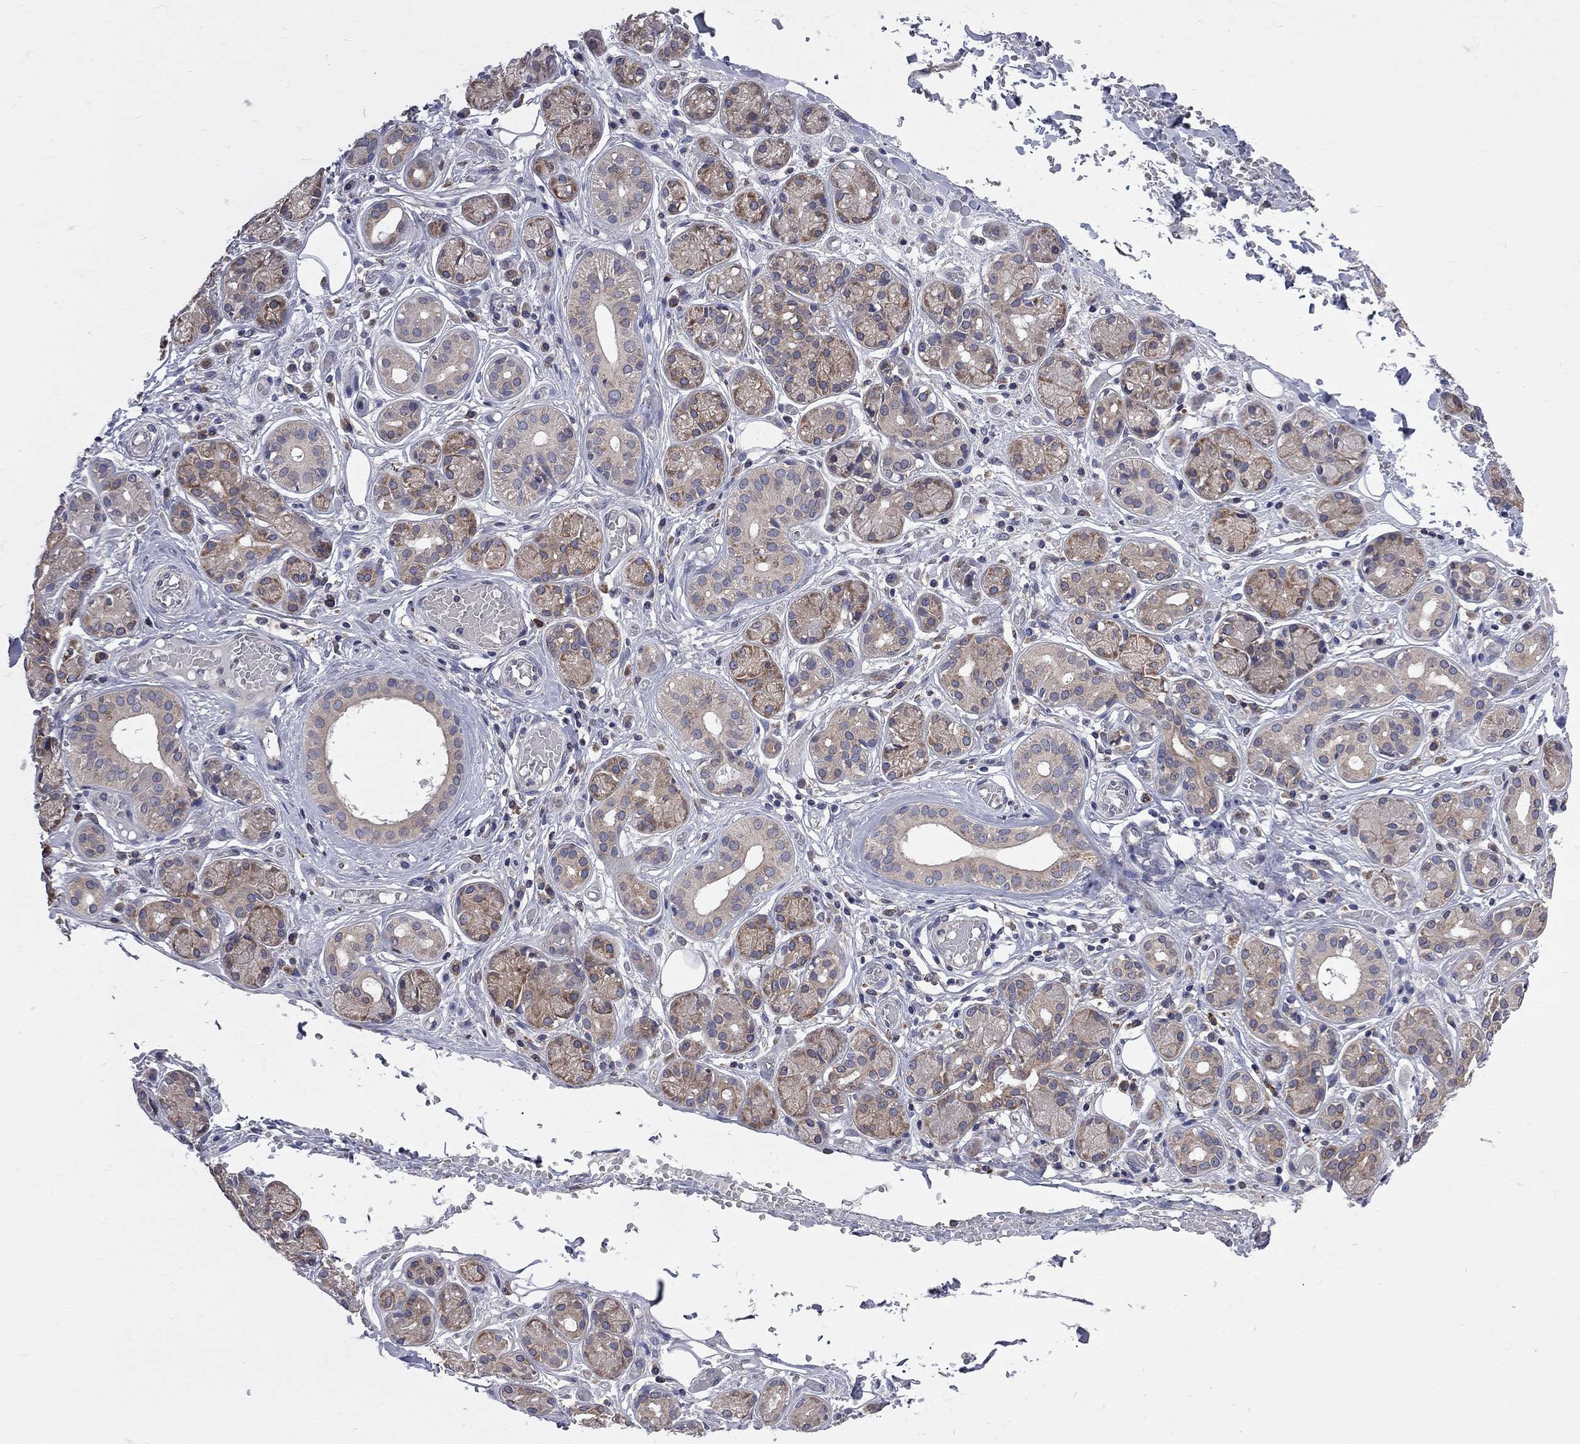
{"staining": {"intensity": "weak", "quantity": "25%-75%", "location": "cytoplasmic/membranous"}, "tissue": "salivary gland", "cell_type": "Glandular cells", "image_type": "normal", "snomed": [{"axis": "morphology", "description": "Normal tissue, NOS"}, {"axis": "topography", "description": "Salivary gland"}, {"axis": "topography", "description": "Peripheral nerve tissue"}], "caption": "Protein expression analysis of normal human salivary gland reveals weak cytoplasmic/membranous staining in about 25%-75% of glandular cells.", "gene": "CNOT11", "patient": {"sex": "male", "age": 71}}